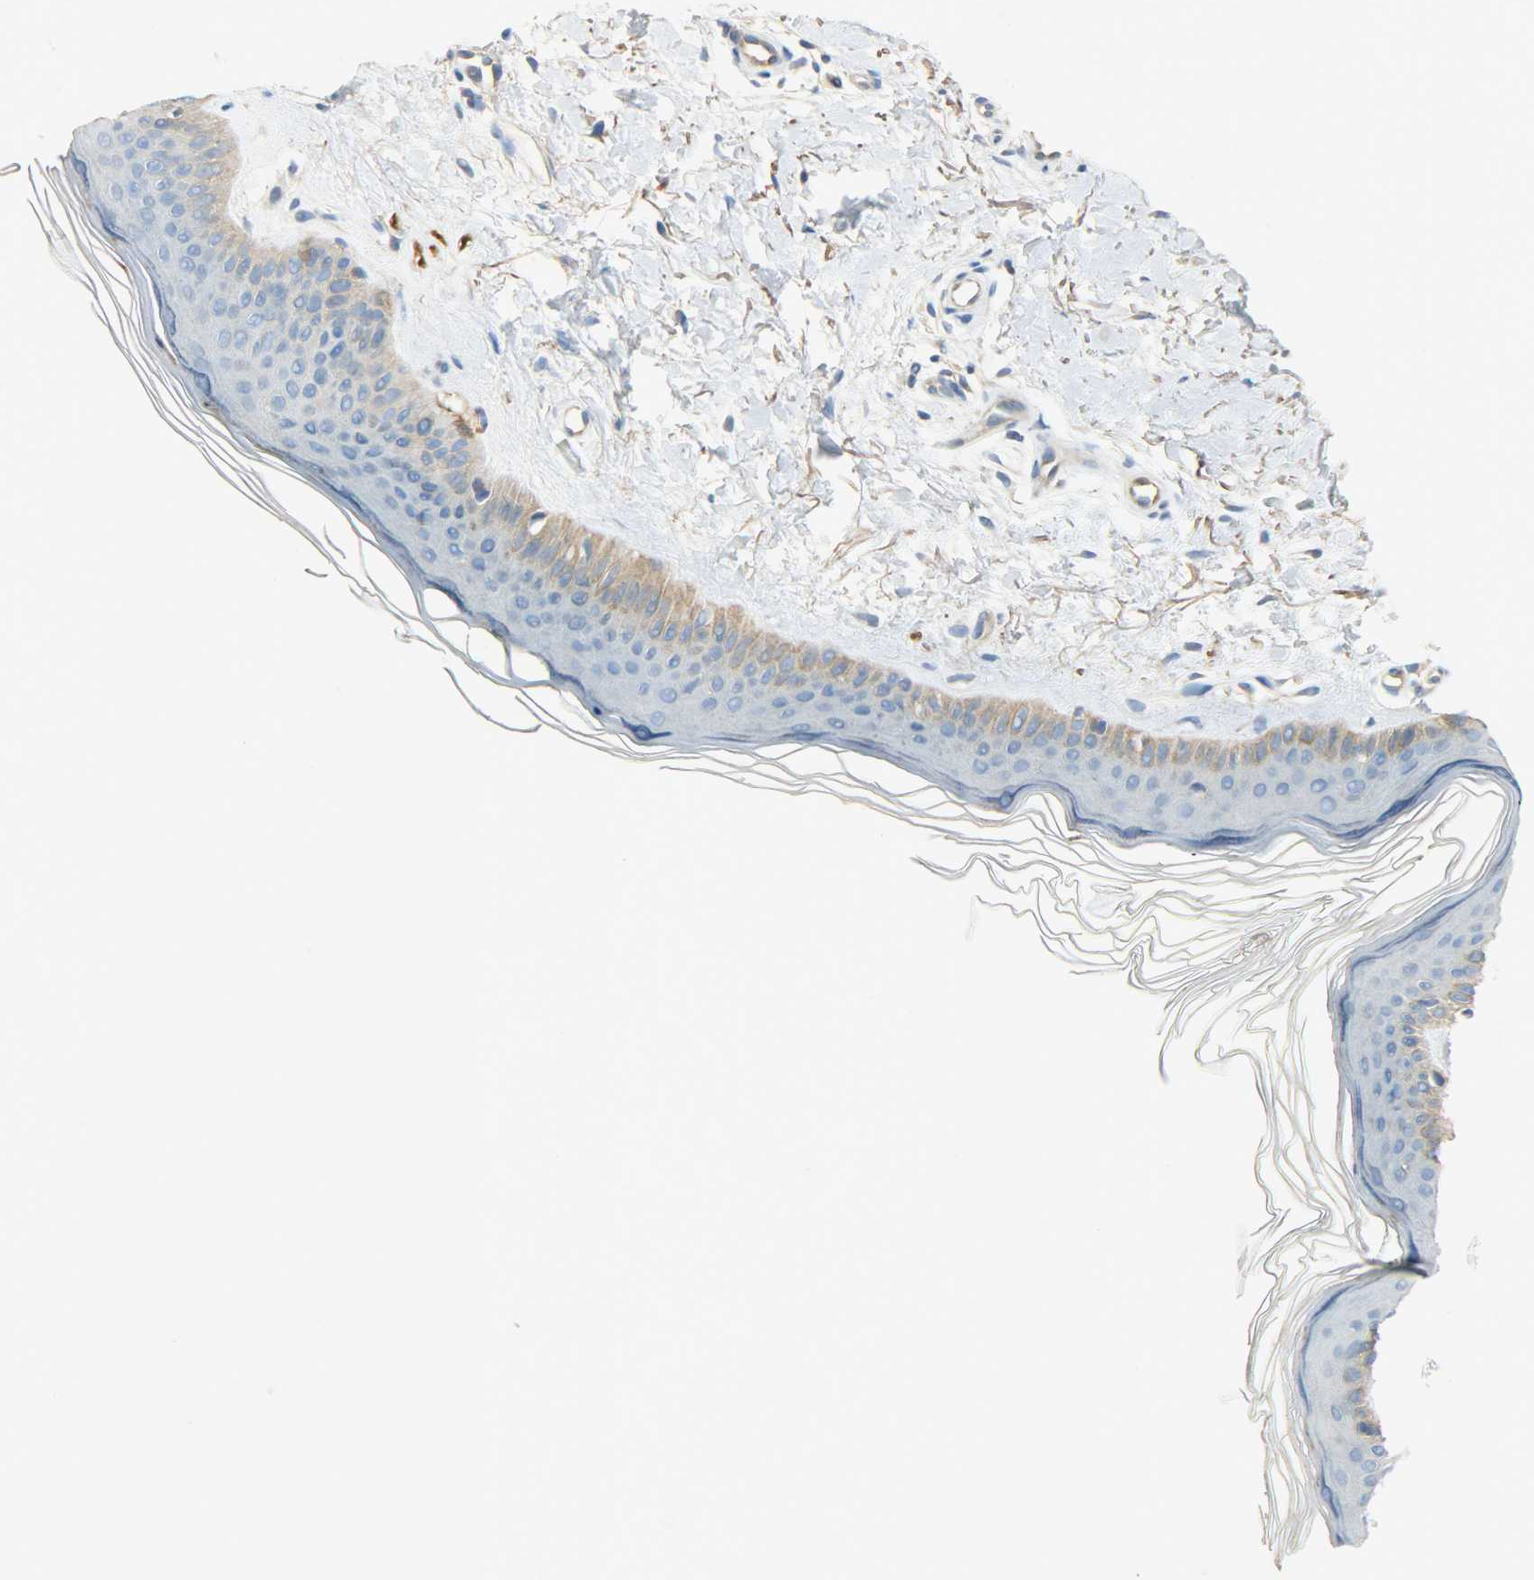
{"staining": {"intensity": "negative", "quantity": "none", "location": "none"}, "tissue": "skin", "cell_type": "Fibroblasts", "image_type": "normal", "snomed": [{"axis": "morphology", "description": "Normal tissue, NOS"}, {"axis": "topography", "description": "Skin"}], "caption": "The immunohistochemistry histopathology image has no significant staining in fibroblasts of skin. Brightfield microscopy of IHC stained with DAB (3,3'-diaminobenzidine) (brown) and hematoxylin (blue), captured at high magnification.", "gene": "DSG2", "patient": {"sex": "female", "age": 19}}